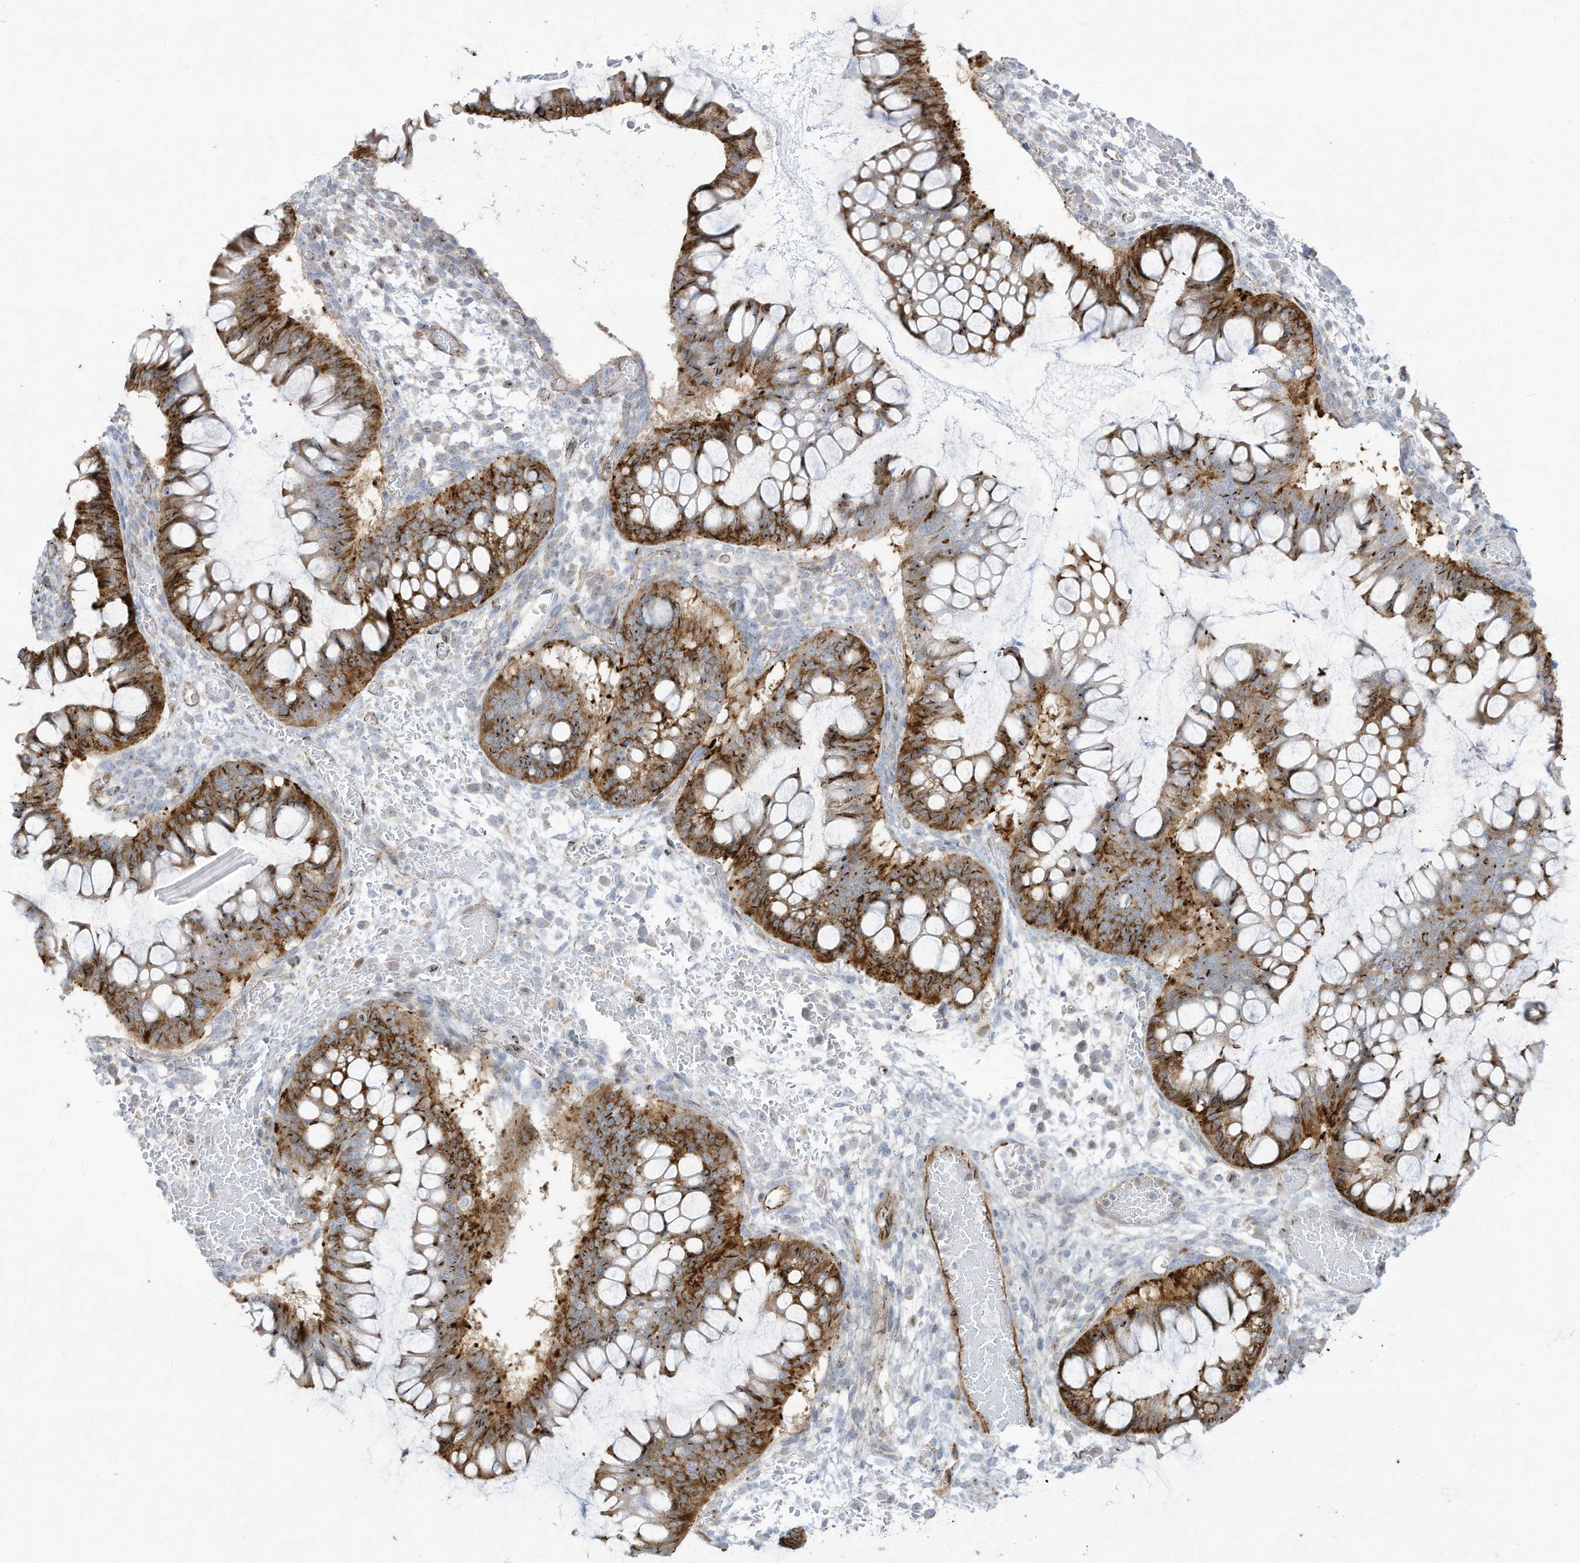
{"staining": {"intensity": "strong", "quantity": ">75%", "location": "cytoplasmic/membranous"}, "tissue": "ovarian cancer", "cell_type": "Tumor cells", "image_type": "cancer", "snomed": [{"axis": "morphology", "description": "Cystadenocarcinoma, mucinous, NOS"}, {"axis": "topography", "description": "Ovary"}], "caption": "The immunohistochemical stain labels strong cytoplasmic/membranous staining in tumor cells of ovarian cancer tissue.", "gene": "THNSL2", "patient": {"sex": "female", "age": 73}}